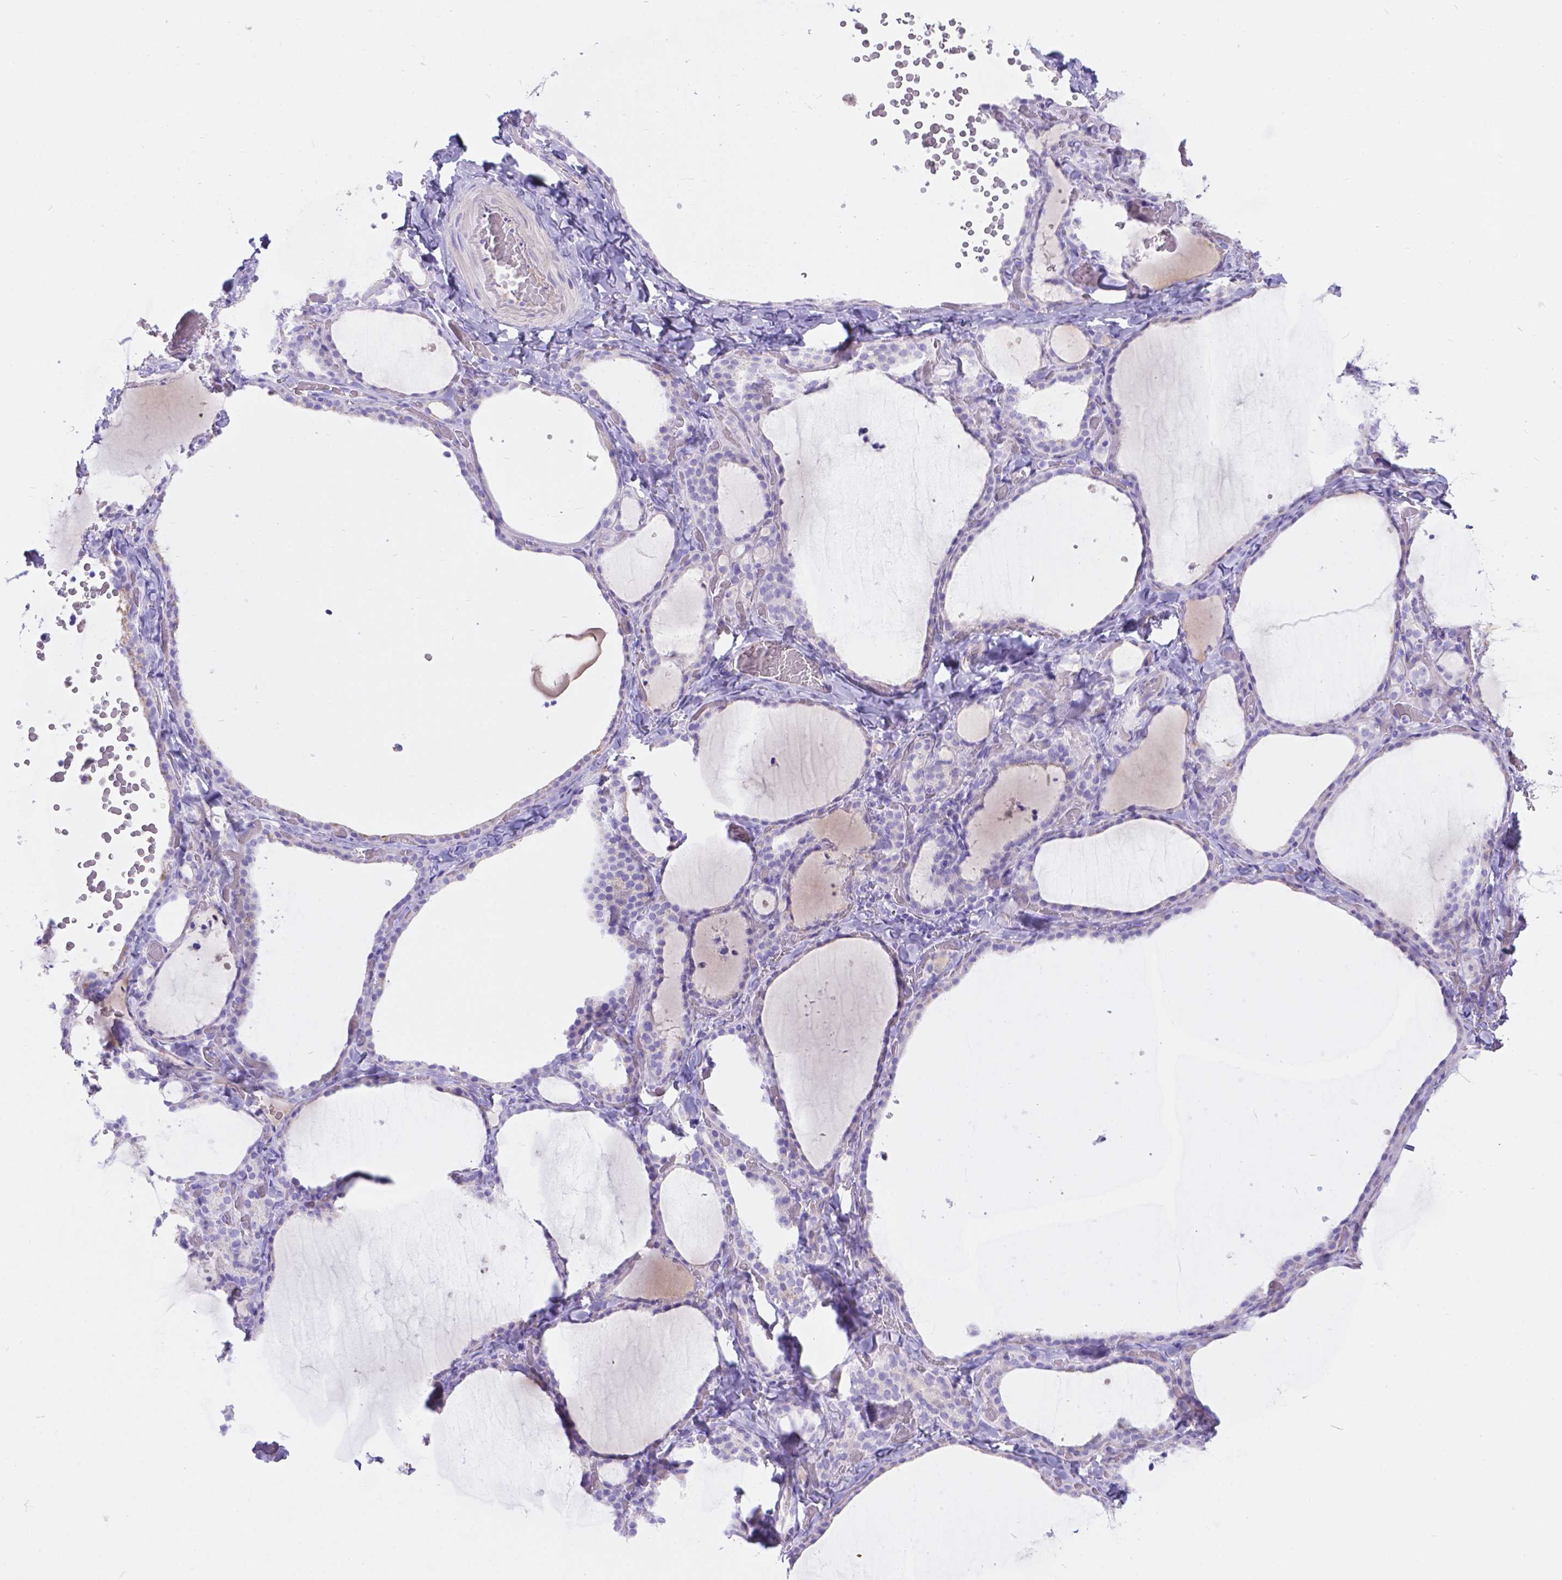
{"staining": {"intensity": "negative", "quantity": "none", "location": "none"}, "tissue": "thyroid gland", "cell_type": "Glandular cells", "image_type": "normal", "snomed": [{"axis": "morphology", "description": "Normal tissue, NOS"}, {"axis": "topography", "description": "Thyroid gland"}], "caption": "The histopathology image displays no significant staining in glandular cells of thyroid gland.", "gene": "KLHL10", "patient": {"sex": "female", "age": 22}}